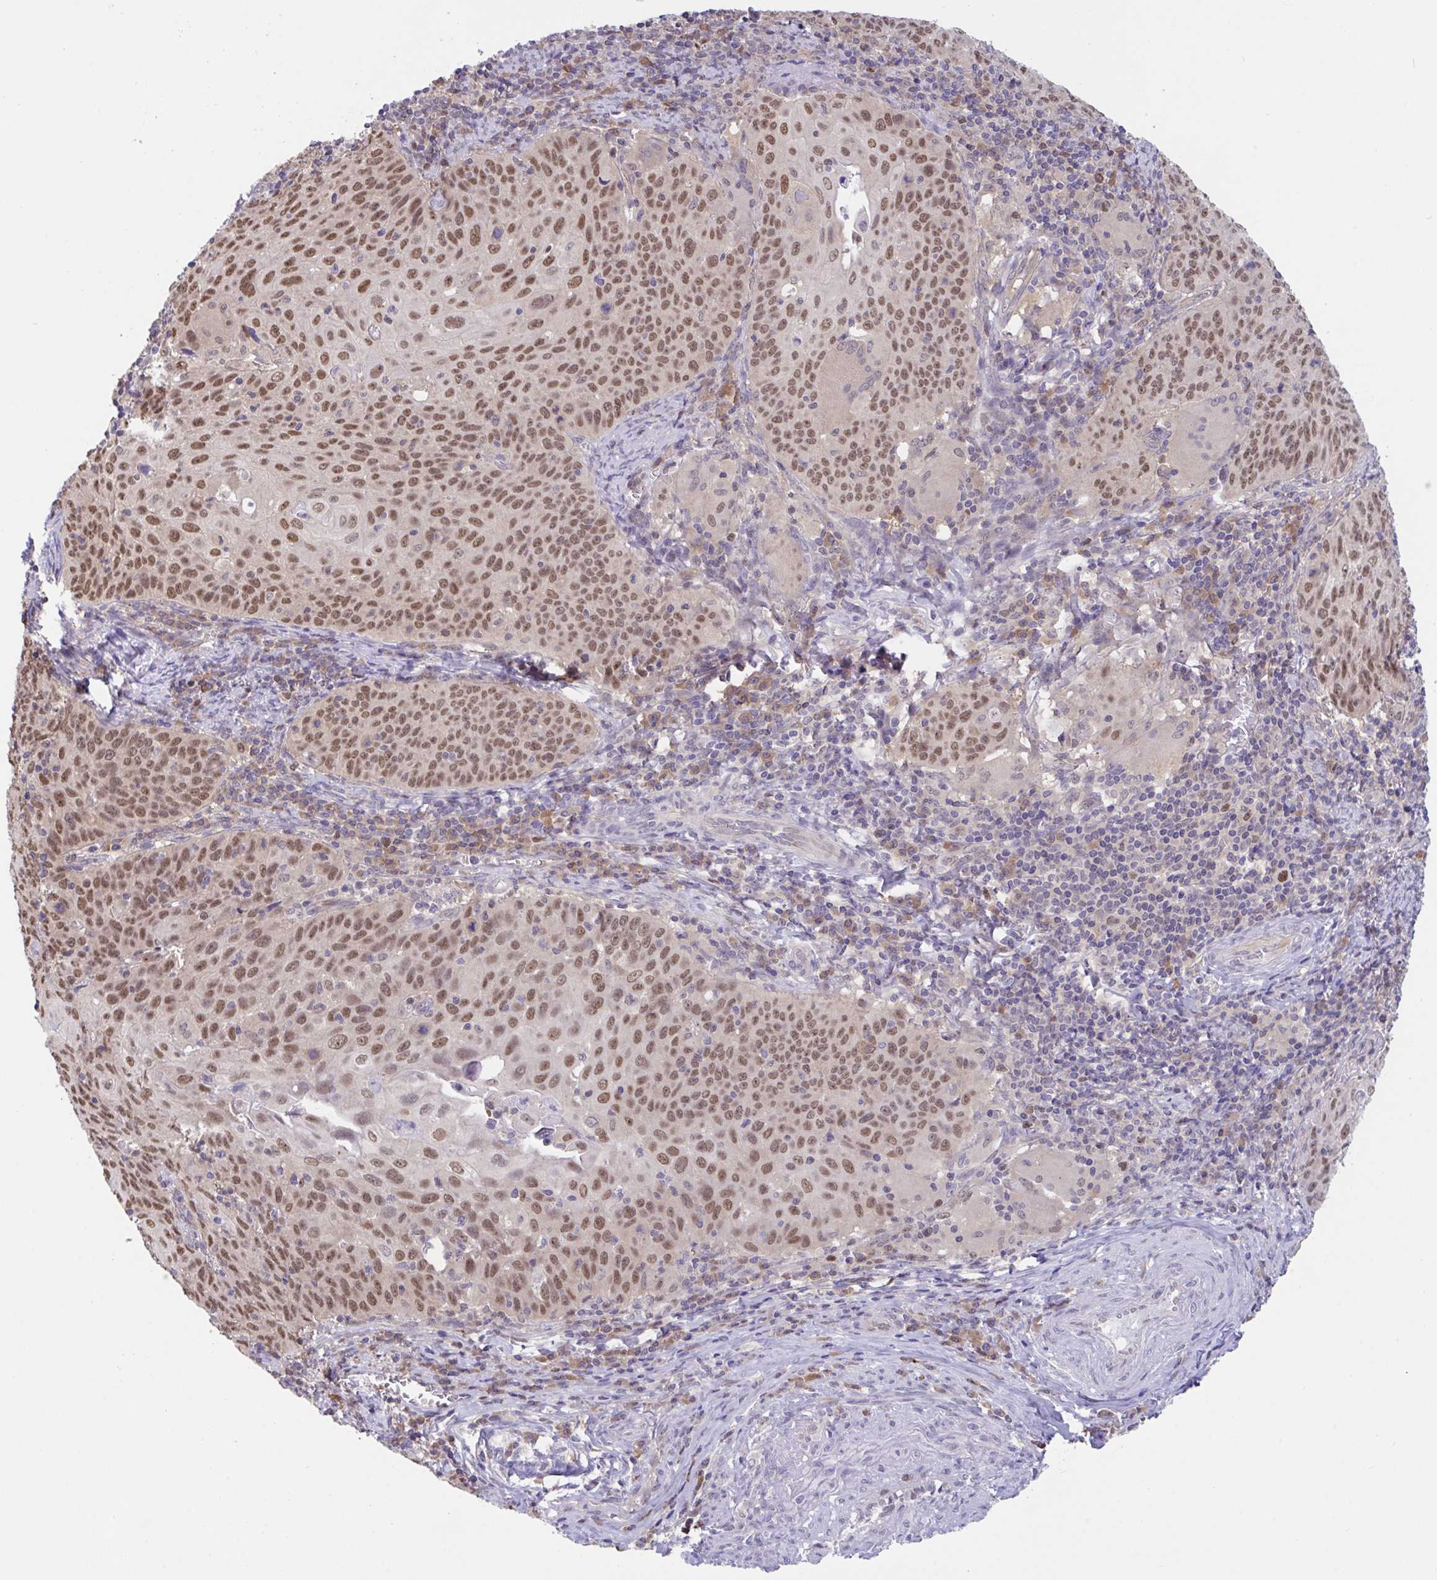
{"staining": {"intensity": "moderate", "quantity": ">75%", "location": "nuclear"}, "tissue": "cervical cancer", "cell_type": "Tumor cells", "image_type": "cancer", "snomed": [{"axis": "morphology", "description": "Squamous cell carcinoma, NOS"}, {"axis": "topography", "description": "Cervix"}], "caption": "A histopathology image of human cervical squamous cell carcinoma stained for a protein shows moderate nuclear brown staining in tumor cells. (DAB (3,3'-diaminobenzidine) IHC with brightfield microscopy, high magnification).", "gene": "ZNF444", "patient": {"sex": "female", "age": 65}}